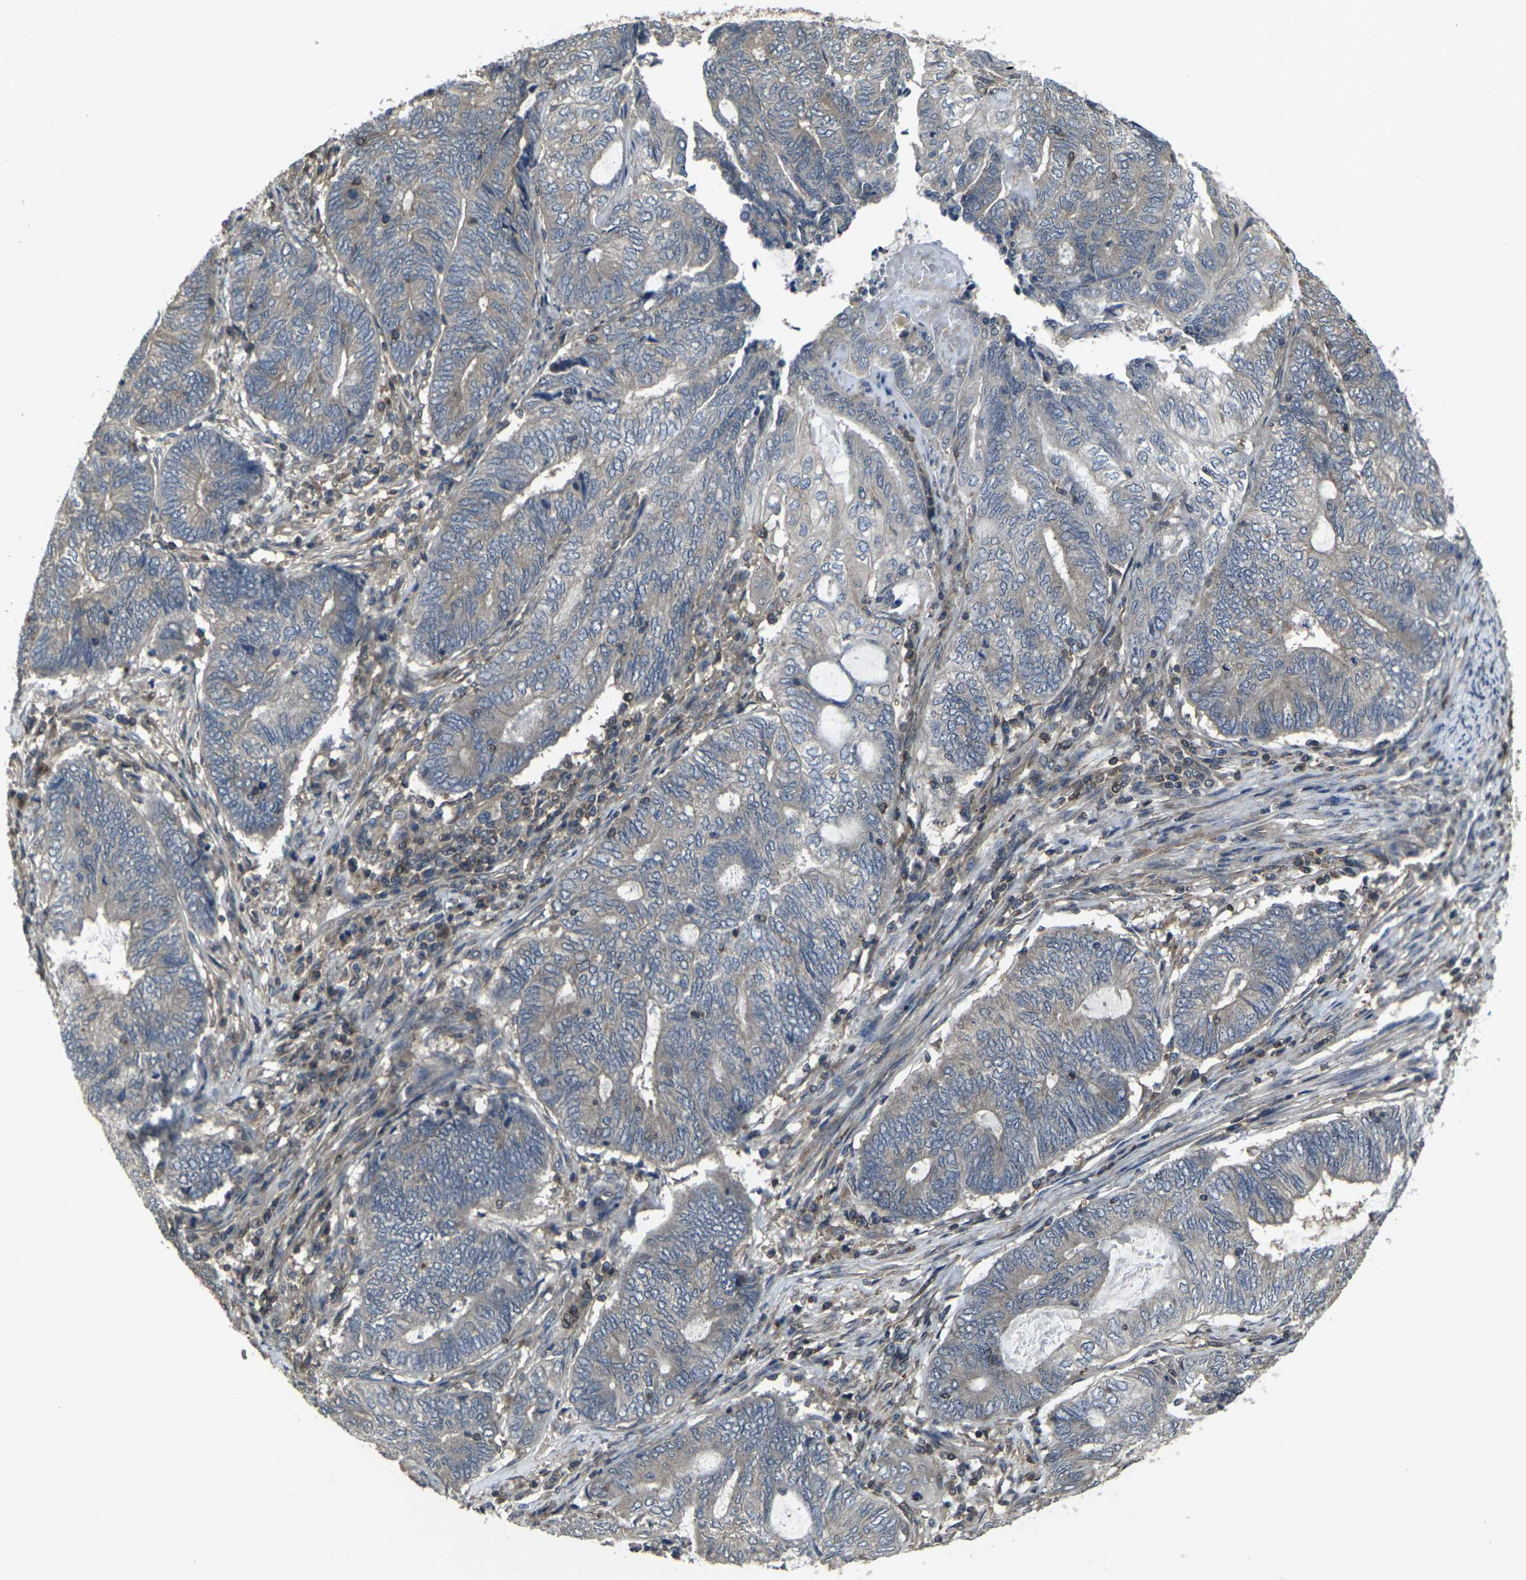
{"staining": {"intensity": "weak", "quantity": ">75%", "location": "cytoplasmic/membranous"}, "tissue": "endometrial cancer", "cell_type": "Tumor cells", "image_type": "cancer", "snomed": [{"axis": "morphology", "description": "Adenocarcinoma, NOS"}, {"axis": "topography", "description": "Uterus"}, {"axis": "topography", "description": "Endometrium"}], "caption": "Weak cytoplasmic/membranous expression is identified in about >75% of tumor cells in endometrial cancer.", "gene": "PRKACB", "patient": {"sex": "female", "age": 70}}